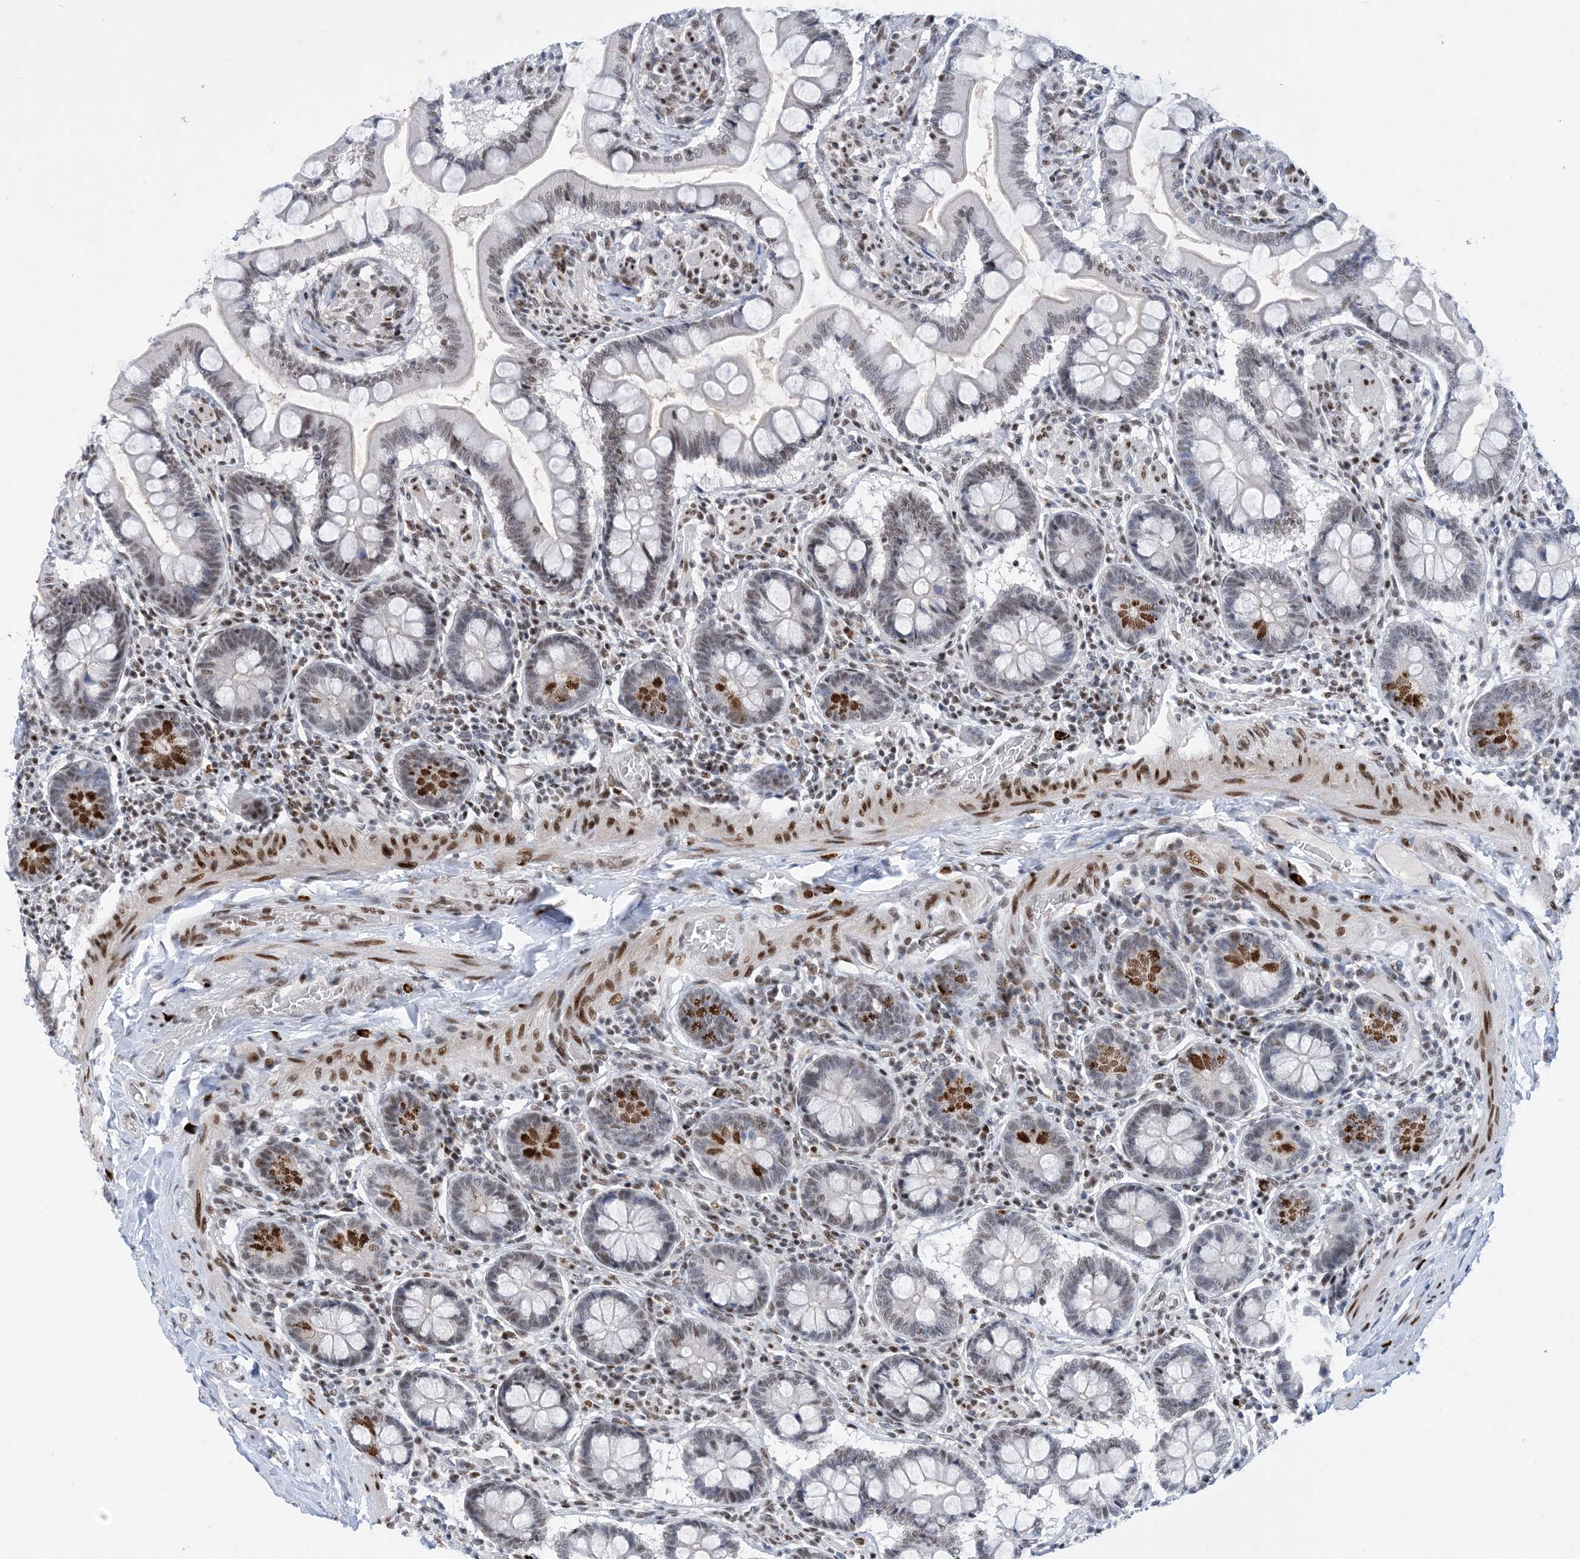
{"staining": {"intensity": "moderate", "quantity": "25%-75%", "location": "nuclear"}, "tissue": "small intestine", "cell_type": "Glandular cells", "image_type": "normal", "snomed": [{"axis": "morphology", "description": "Normal tissue, NOS"}, {"axis": "topography", "description": "Small intestine"}], "caption": "High-power microscopy captured an immunohistochemistry (IHC) image of unremarkable small intestine, revealing moderate nuclear staining in about 25%-75% of glandular cells. The staining is performed using DAB brown chromogen to label protein expression. The nuclei are counter-stained blue using hematoxylin.", "gene": "TSPYL1", "patient": {"sex": "male", "age": 41}}